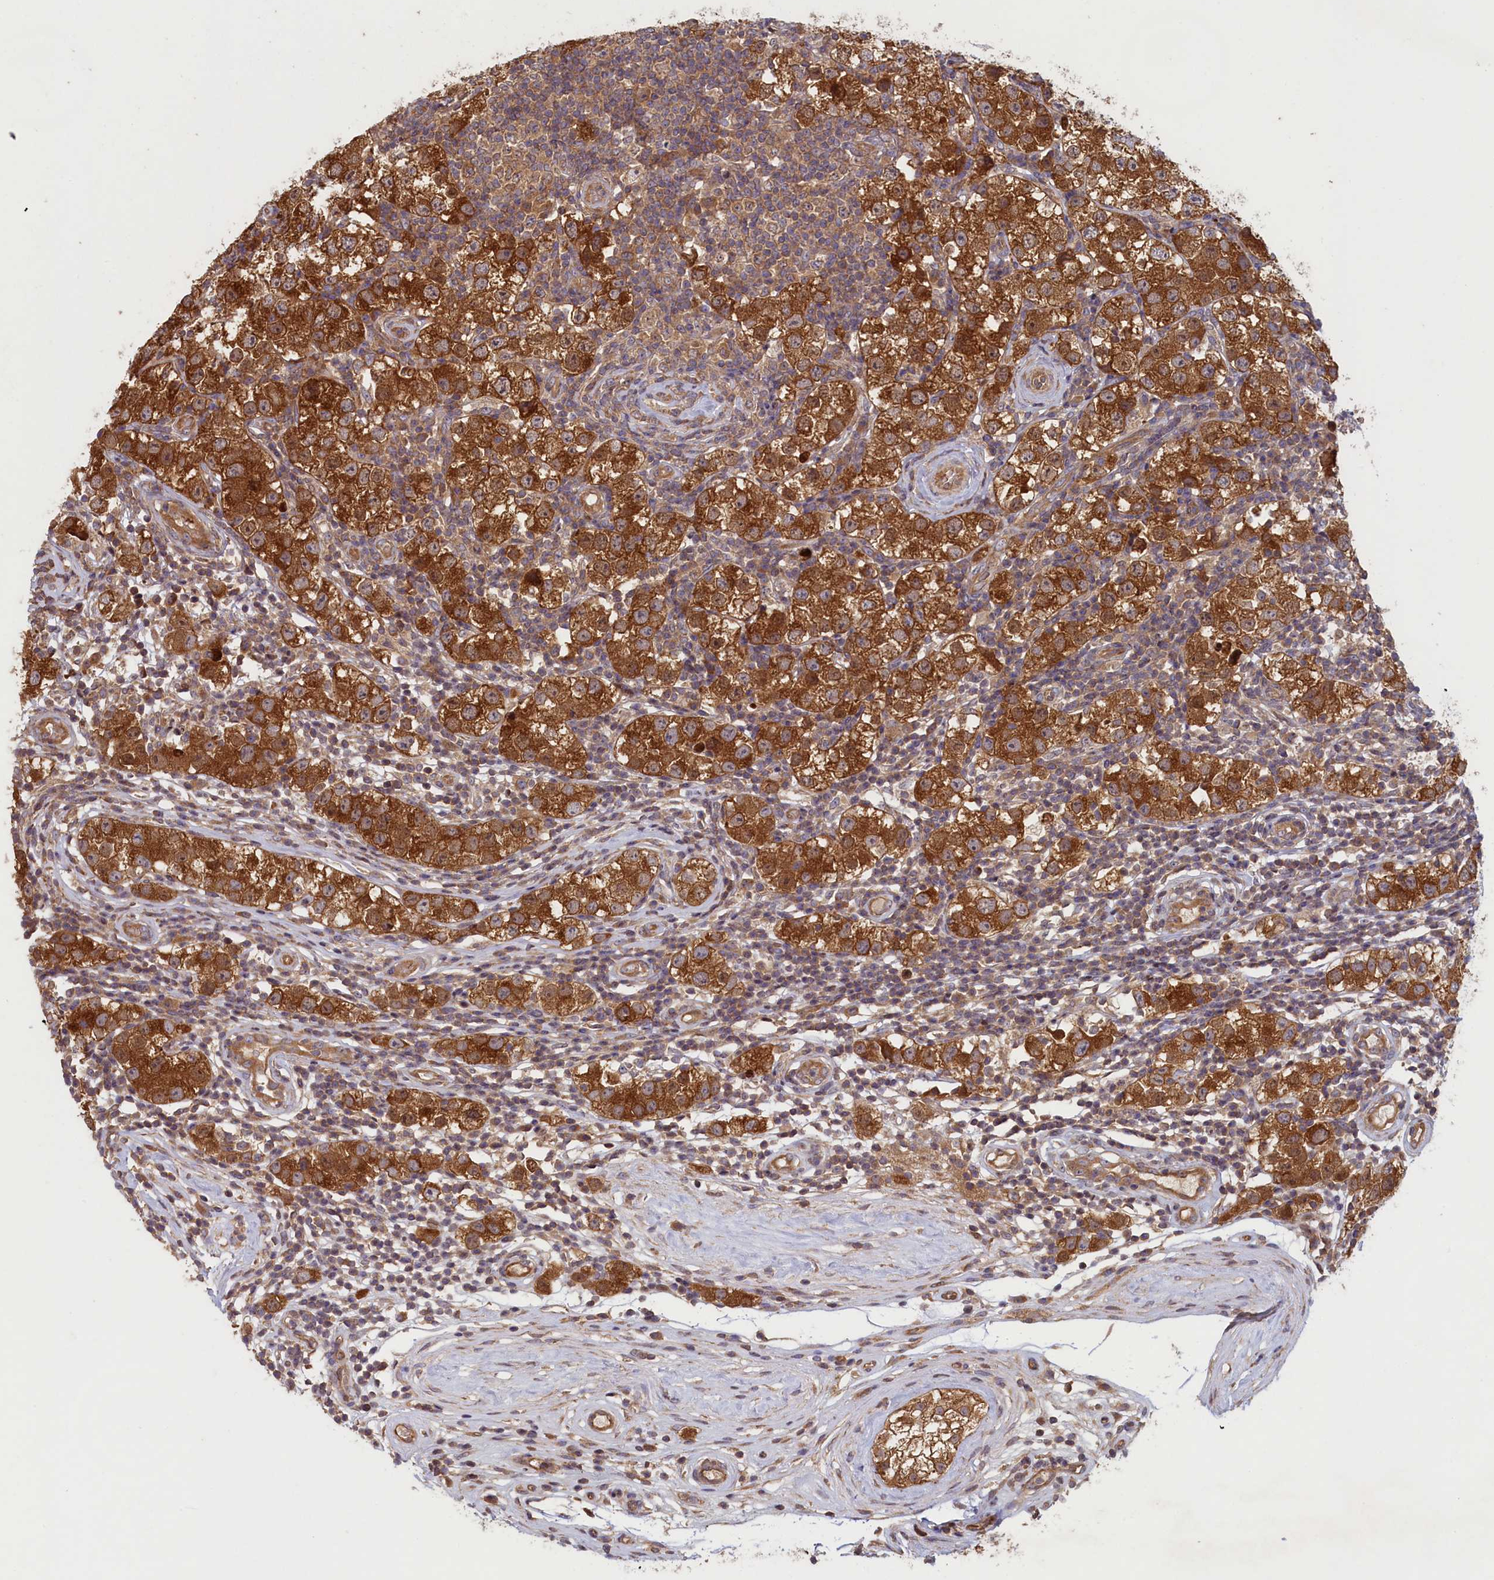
{"staining": {"intensity": "moderate", "quantity": ">75%", "location": "cytoplasmic/membranous"}, "tissue": "testis cancer", "cell_type": "Tumor cells", "image_type": "cancer", "snomed": [{"axis": "morphology", "description": "Seminoma, NOS"}, {"axis": "topography", "description": "Testis"}], "caption": "This image shows testis cancer (seminoma) stained with immunohistochemistry (IHC) to label a protein in brown. The cytoplasmic/membranous of tumor cells show moderate positivity for the protein. Nuclei are counter-stained blue.", "gene": "CIAO2B", "patient": {"sex": "male", "age": 34}}